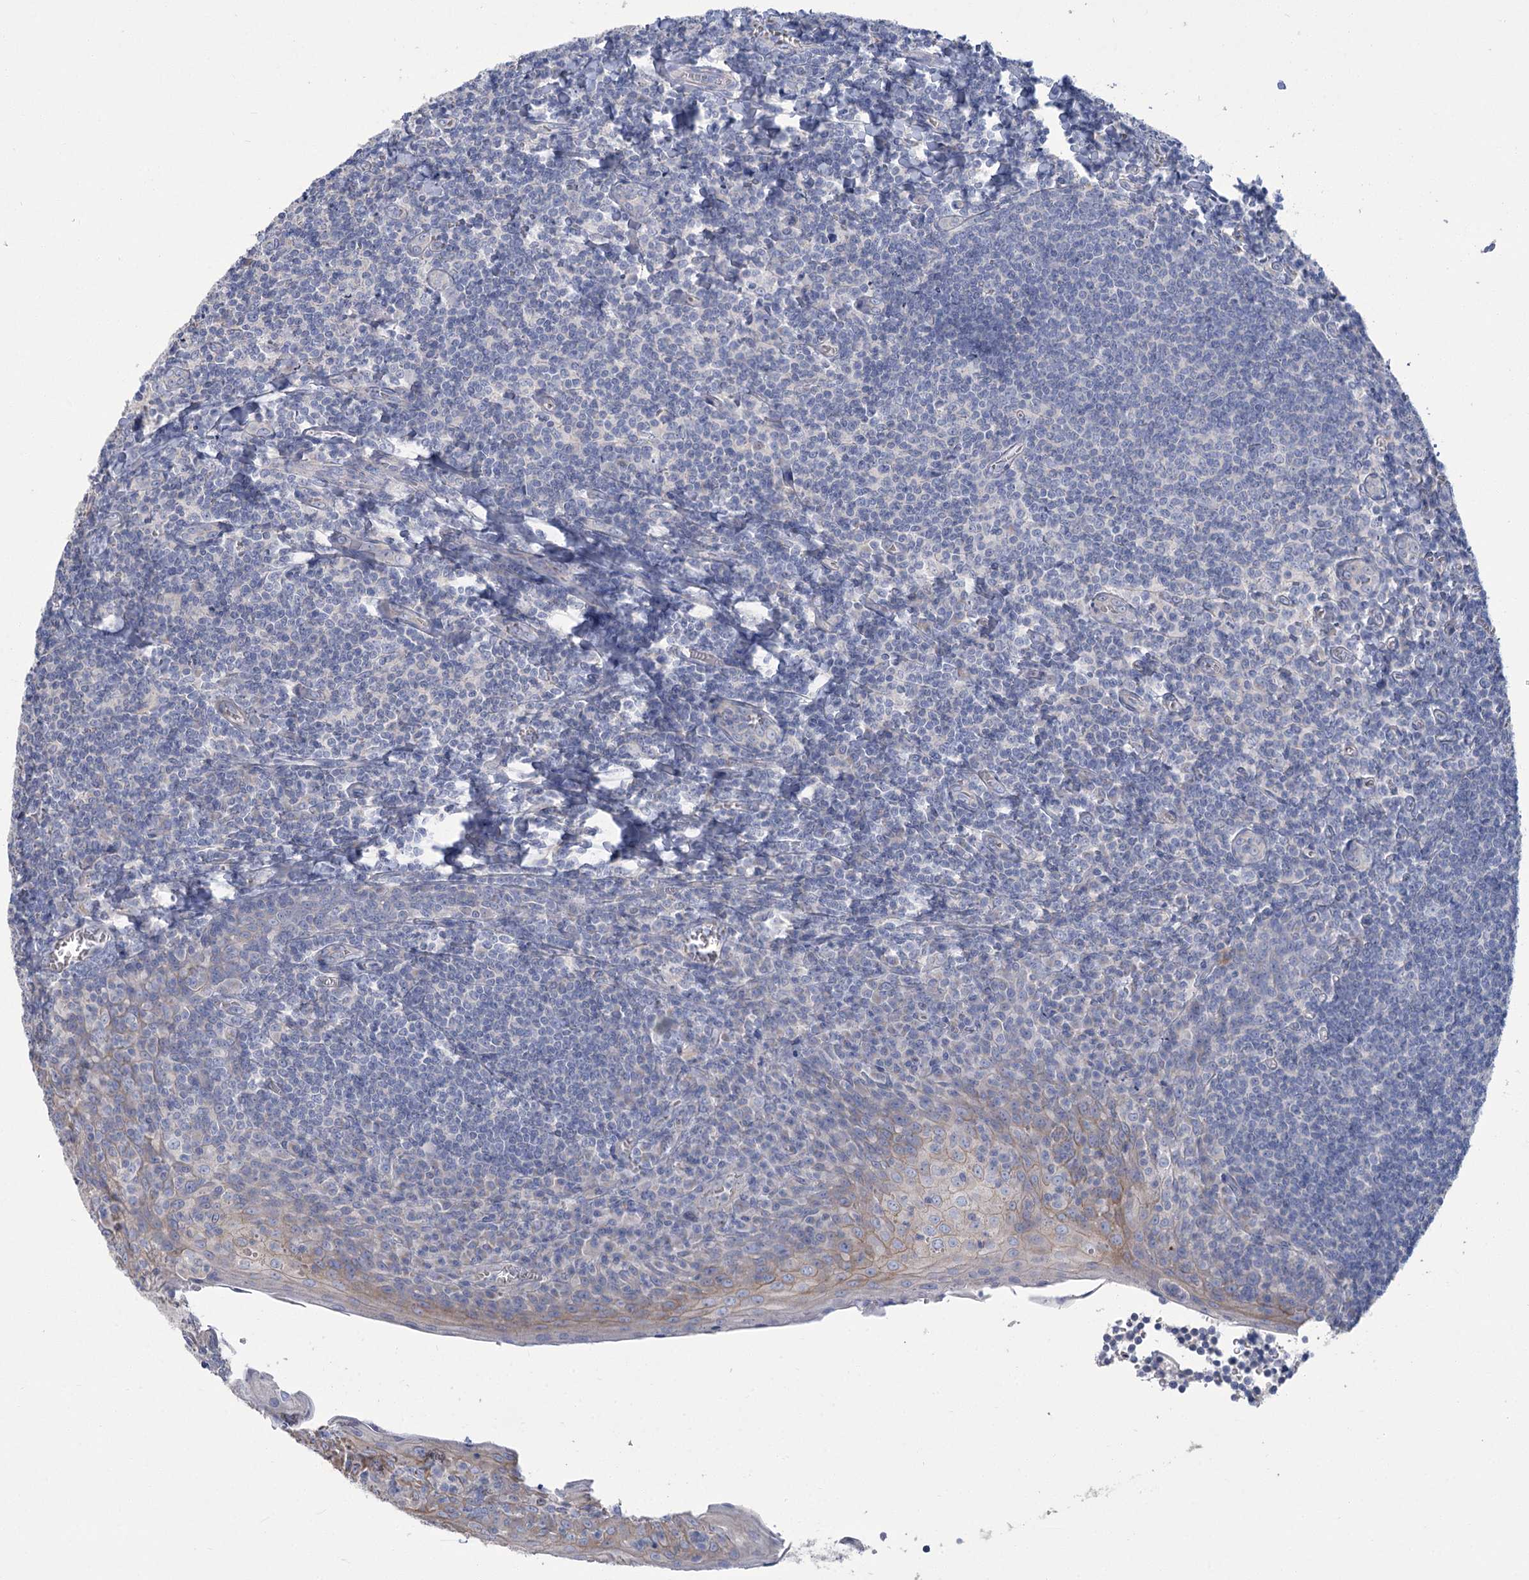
{"staining": {"intensity": "negative", "quantity": "none", "location": "none"}, "tissue": "tonsil", "cell_type": "Germinal center cells", "image_type": "normal", "snomed": [{"axis": "morphology", "description": "Normal tissue, NOS"}, {"axis": "topography", "description": "Tonsil"}], "caption": "The histopathology image demonstrates no significant expression in germinal center cells of tonsil.", "gene": "SLC9A3", "patient": {"sex": "male", "age": 27}}